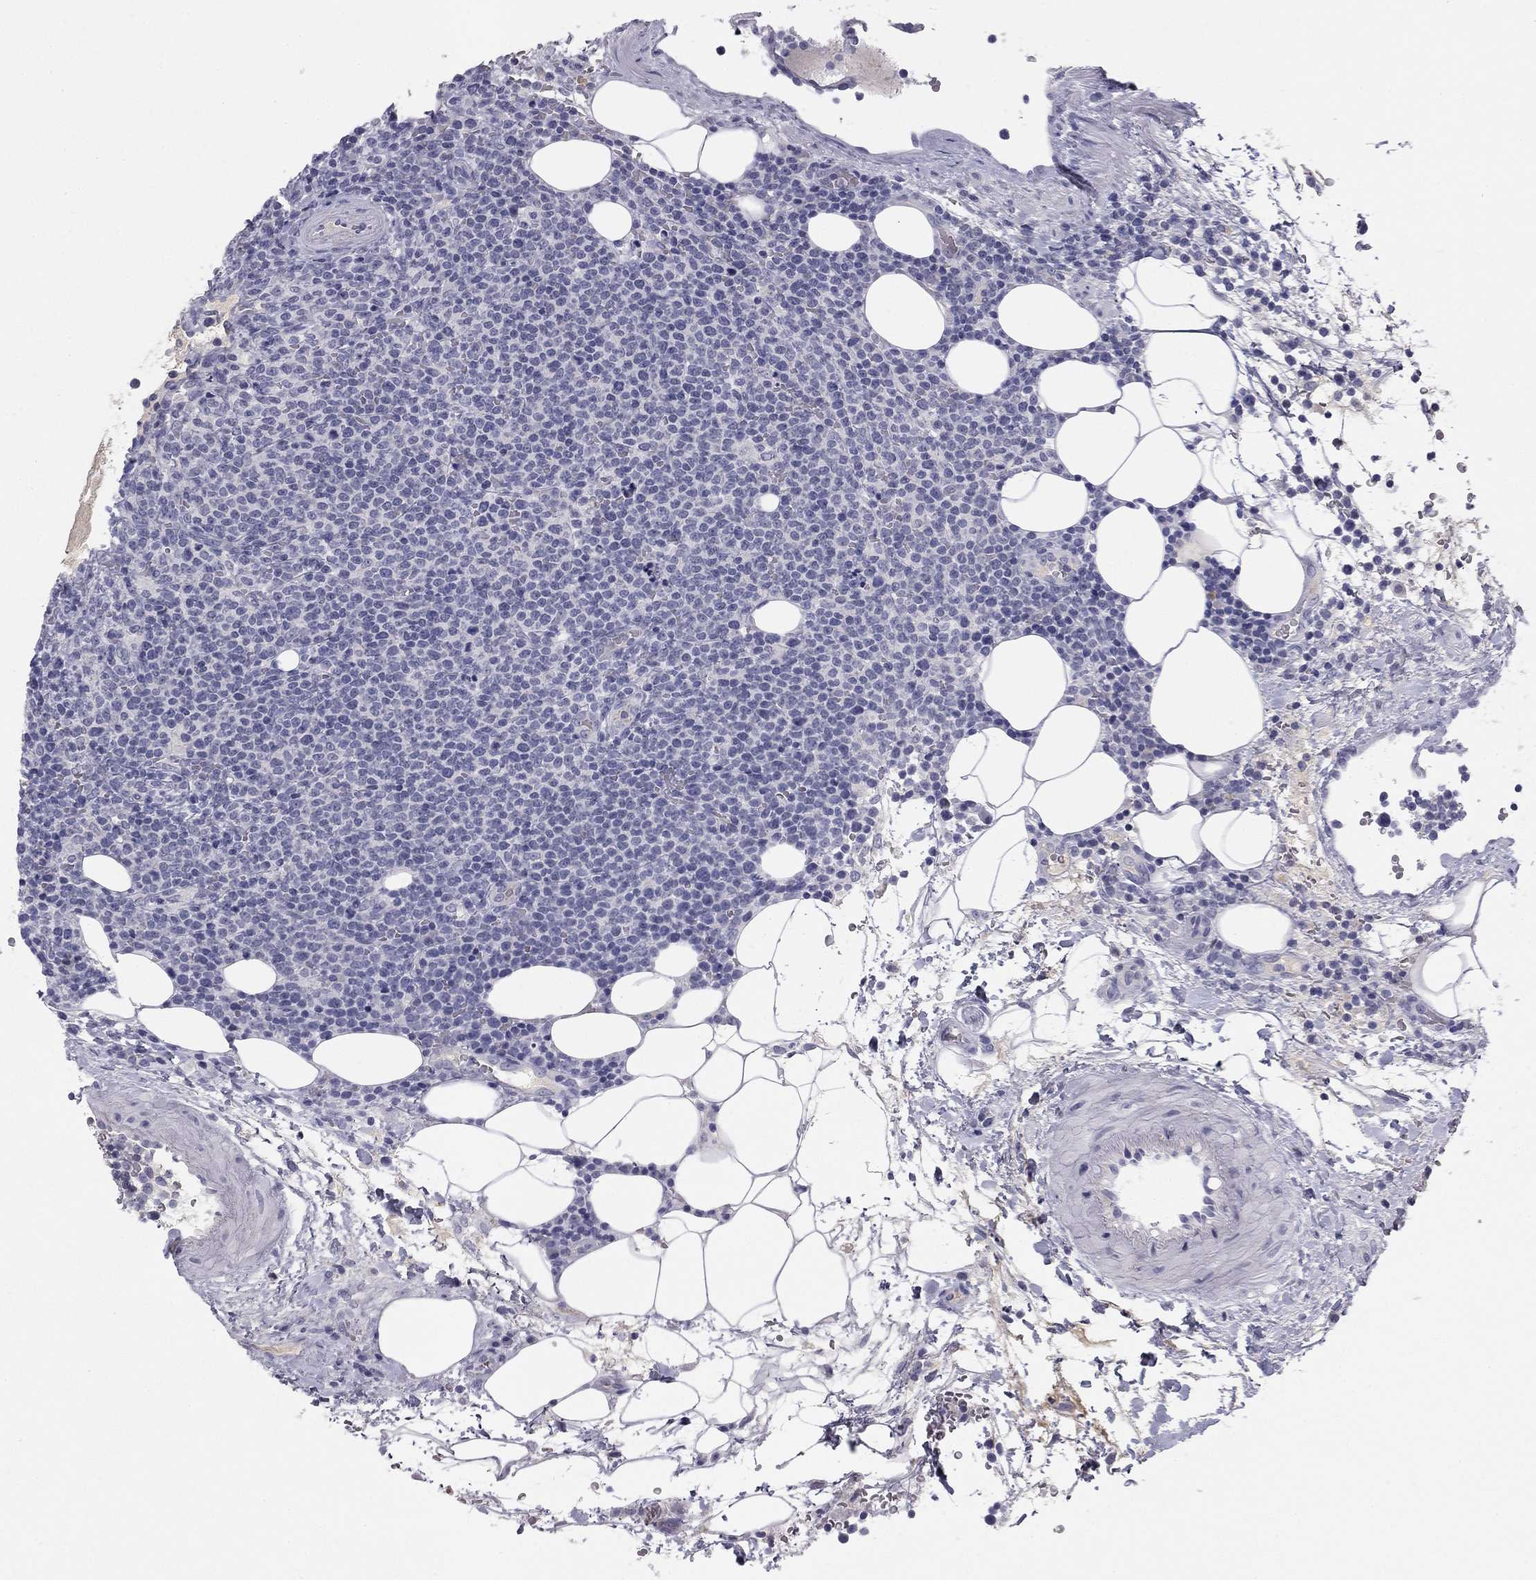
{"staining": {"intensity": "negative", "quantity": "none", "location": "none"}, "tissue": "lymphoma", "cell_type": "Tumor cells", "image_type": "cancer", "snomed": [{"axis": "morphology", "description": "Malignant lymphoma, non-Hodgkin's type, High grade"}, {"axis": "topography", "description": "Lymph node"}], "caption": "Immunohistochemistry image of neoplastic tissue: lymphoma stained with DAB (3,3'-diaminobenzidine) reveals no significant protein positivity in tumor cells.", "gene": "TFAP2B", "patient": {"sex": "male", "age": 61}}